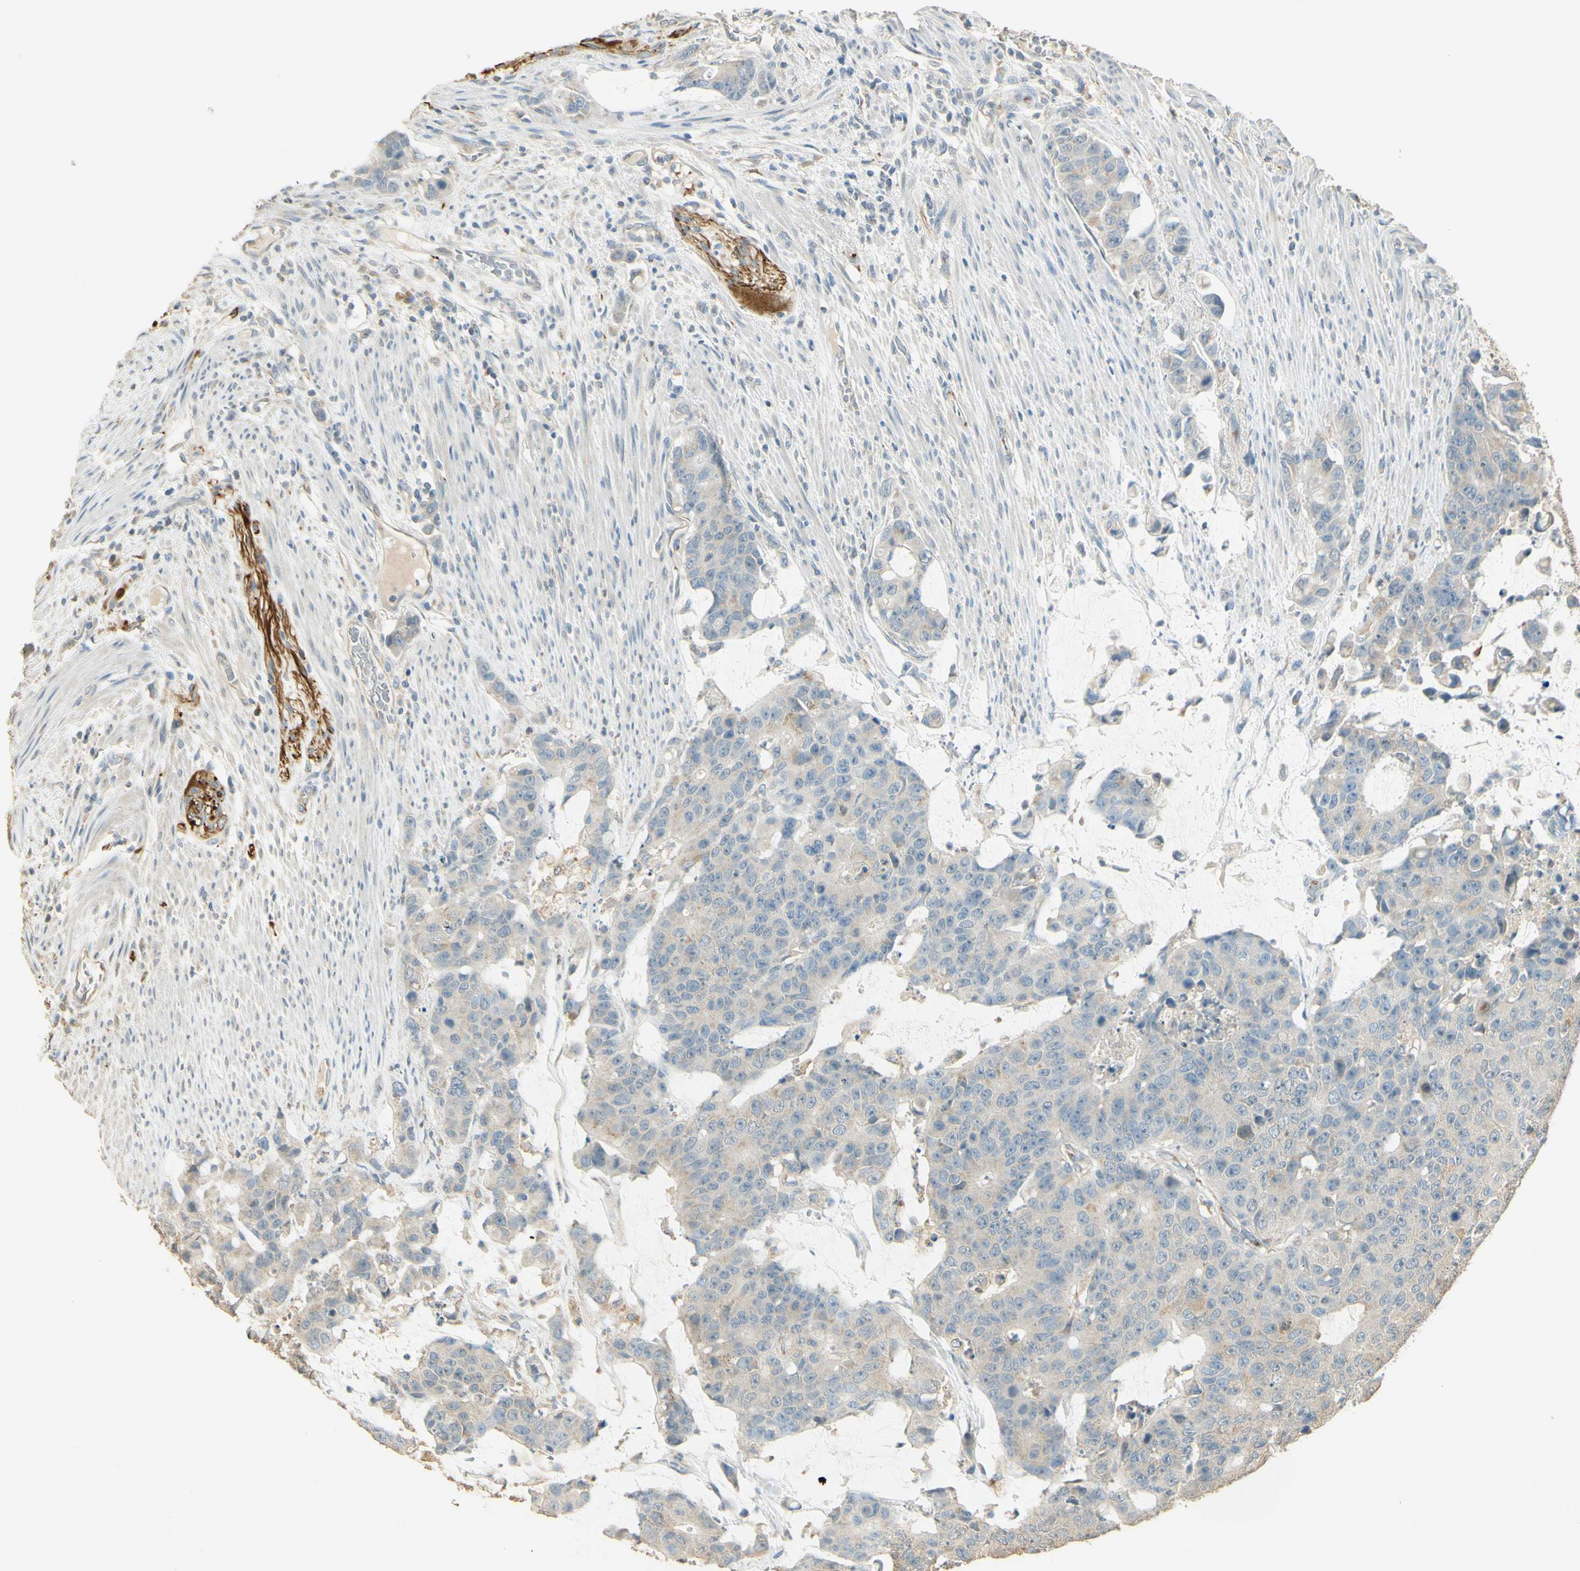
{"staining": {"intensity": "weak", "quantity": "25%-75%", "location": "cytoplasmic/membranous"}, "tissue": "colorectal cancer", "cell_type": "Tumor cells", "image_type": "cancer", "snomed": [{"axis": "morphology", "description": "Adenocarcinoma, NOS"}, {"axis": "topography", "description": "Colon"}], "caption": "Adenocarcinoma (colorectal) tissue shows weak cytoplasmic/membranous staining in approximately 25%-75% of tumor cells, visualized by immunohistochemistry.", "gene": "UXS1", "patient": {"sex": "female", "age": 86}}